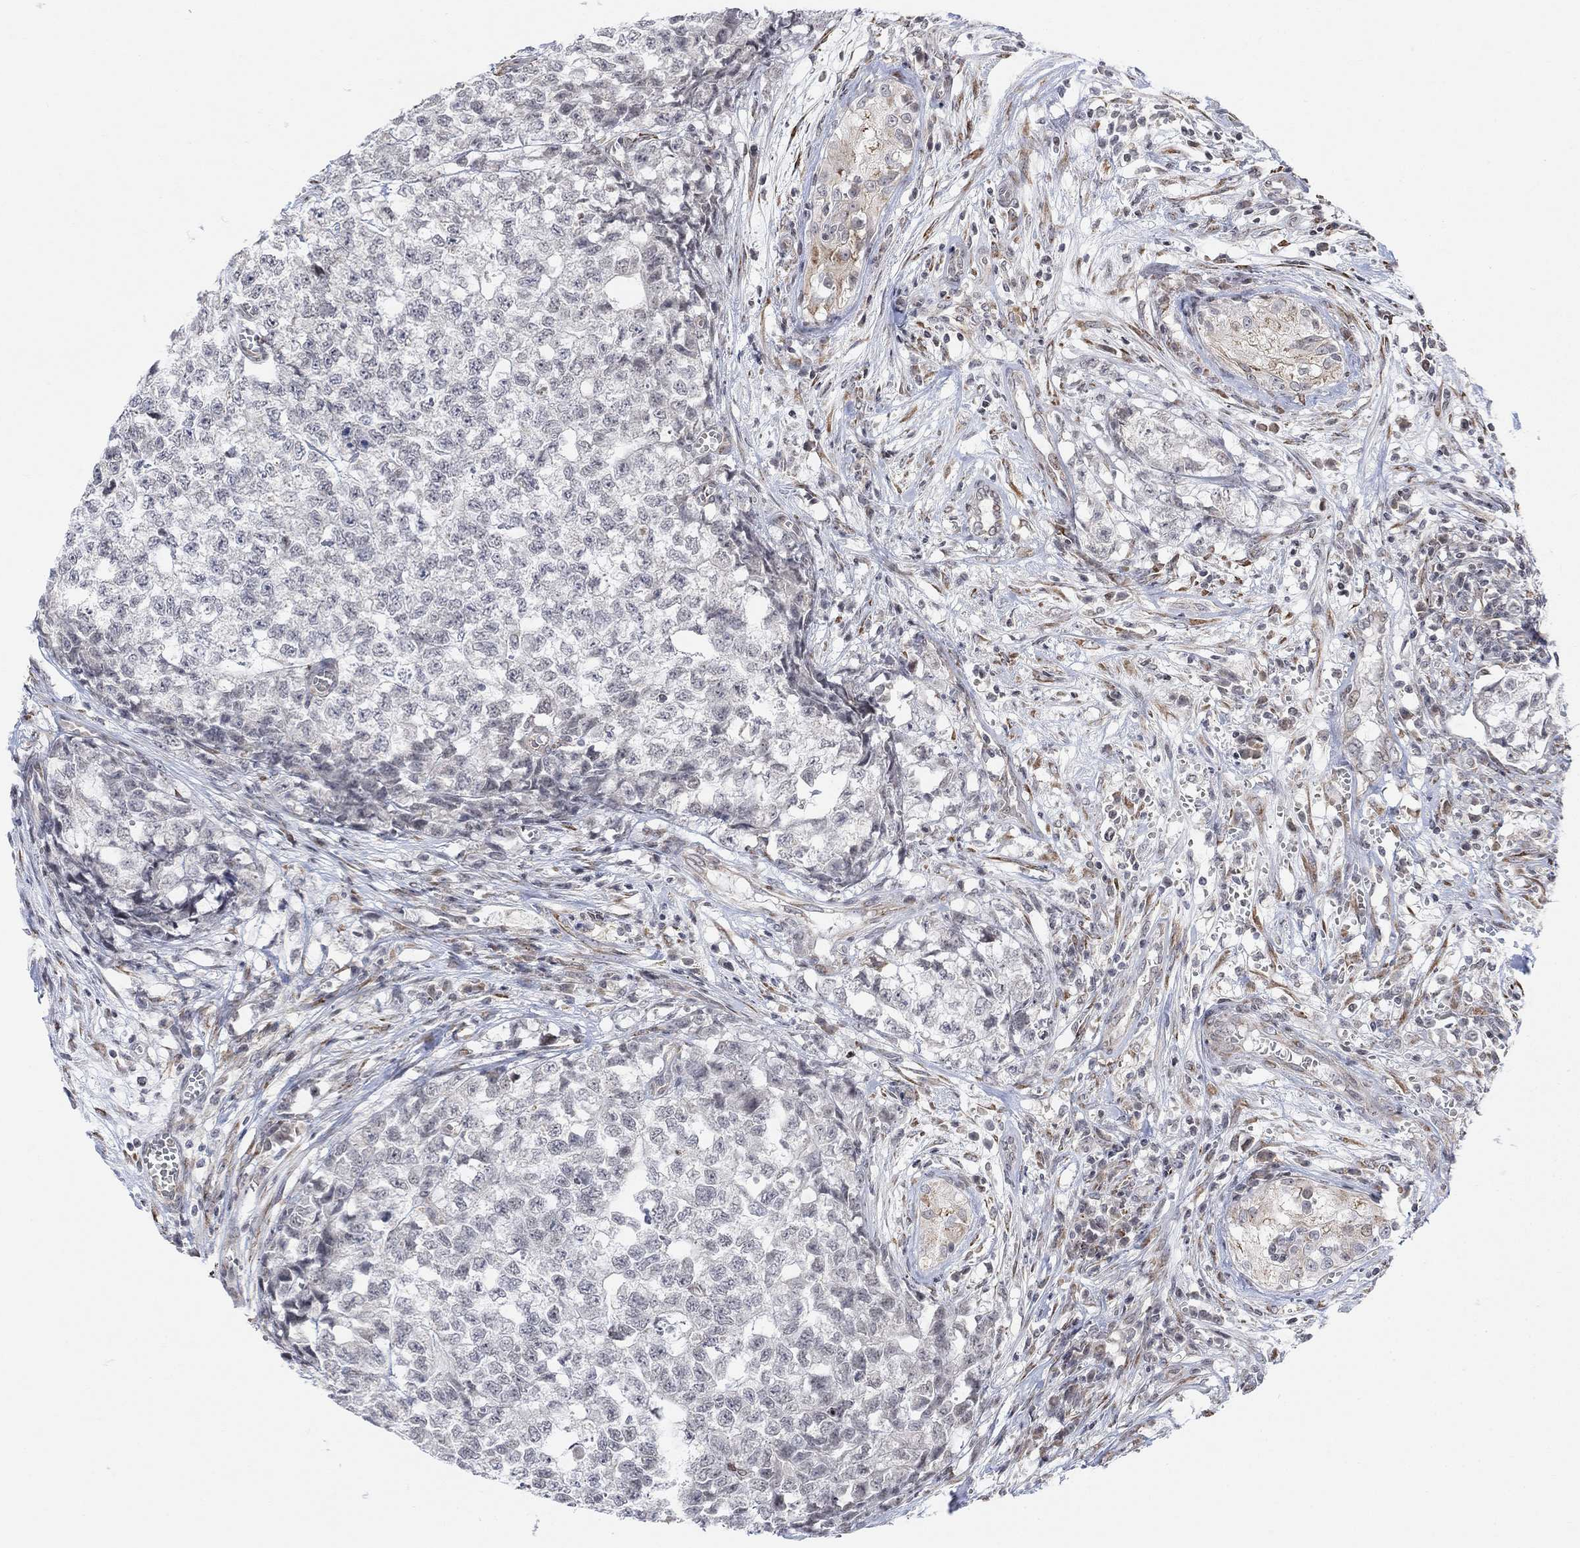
{"staining": {"intensity": "negative", "quantity": "none", "location": "none"}, "tissue": "testis cancer", "cell_type": "Tumor cells", "image_type": "cancer", "snomed": [{"axis": "morphology", "description": "Seminoma, NOS"}, {"axis": "morphology", "description": "Carcinoma, Embryonal, NOS"}, {"axis": "topography", "description": "Testis"}], "caption": "Seminoma (testis) stained for a protein using immunohistochemistry (IHC) demonstrates no positivity tumor cells.", "gene": "ABHD14A", "patient": {"sex": "male", "age": 22}}